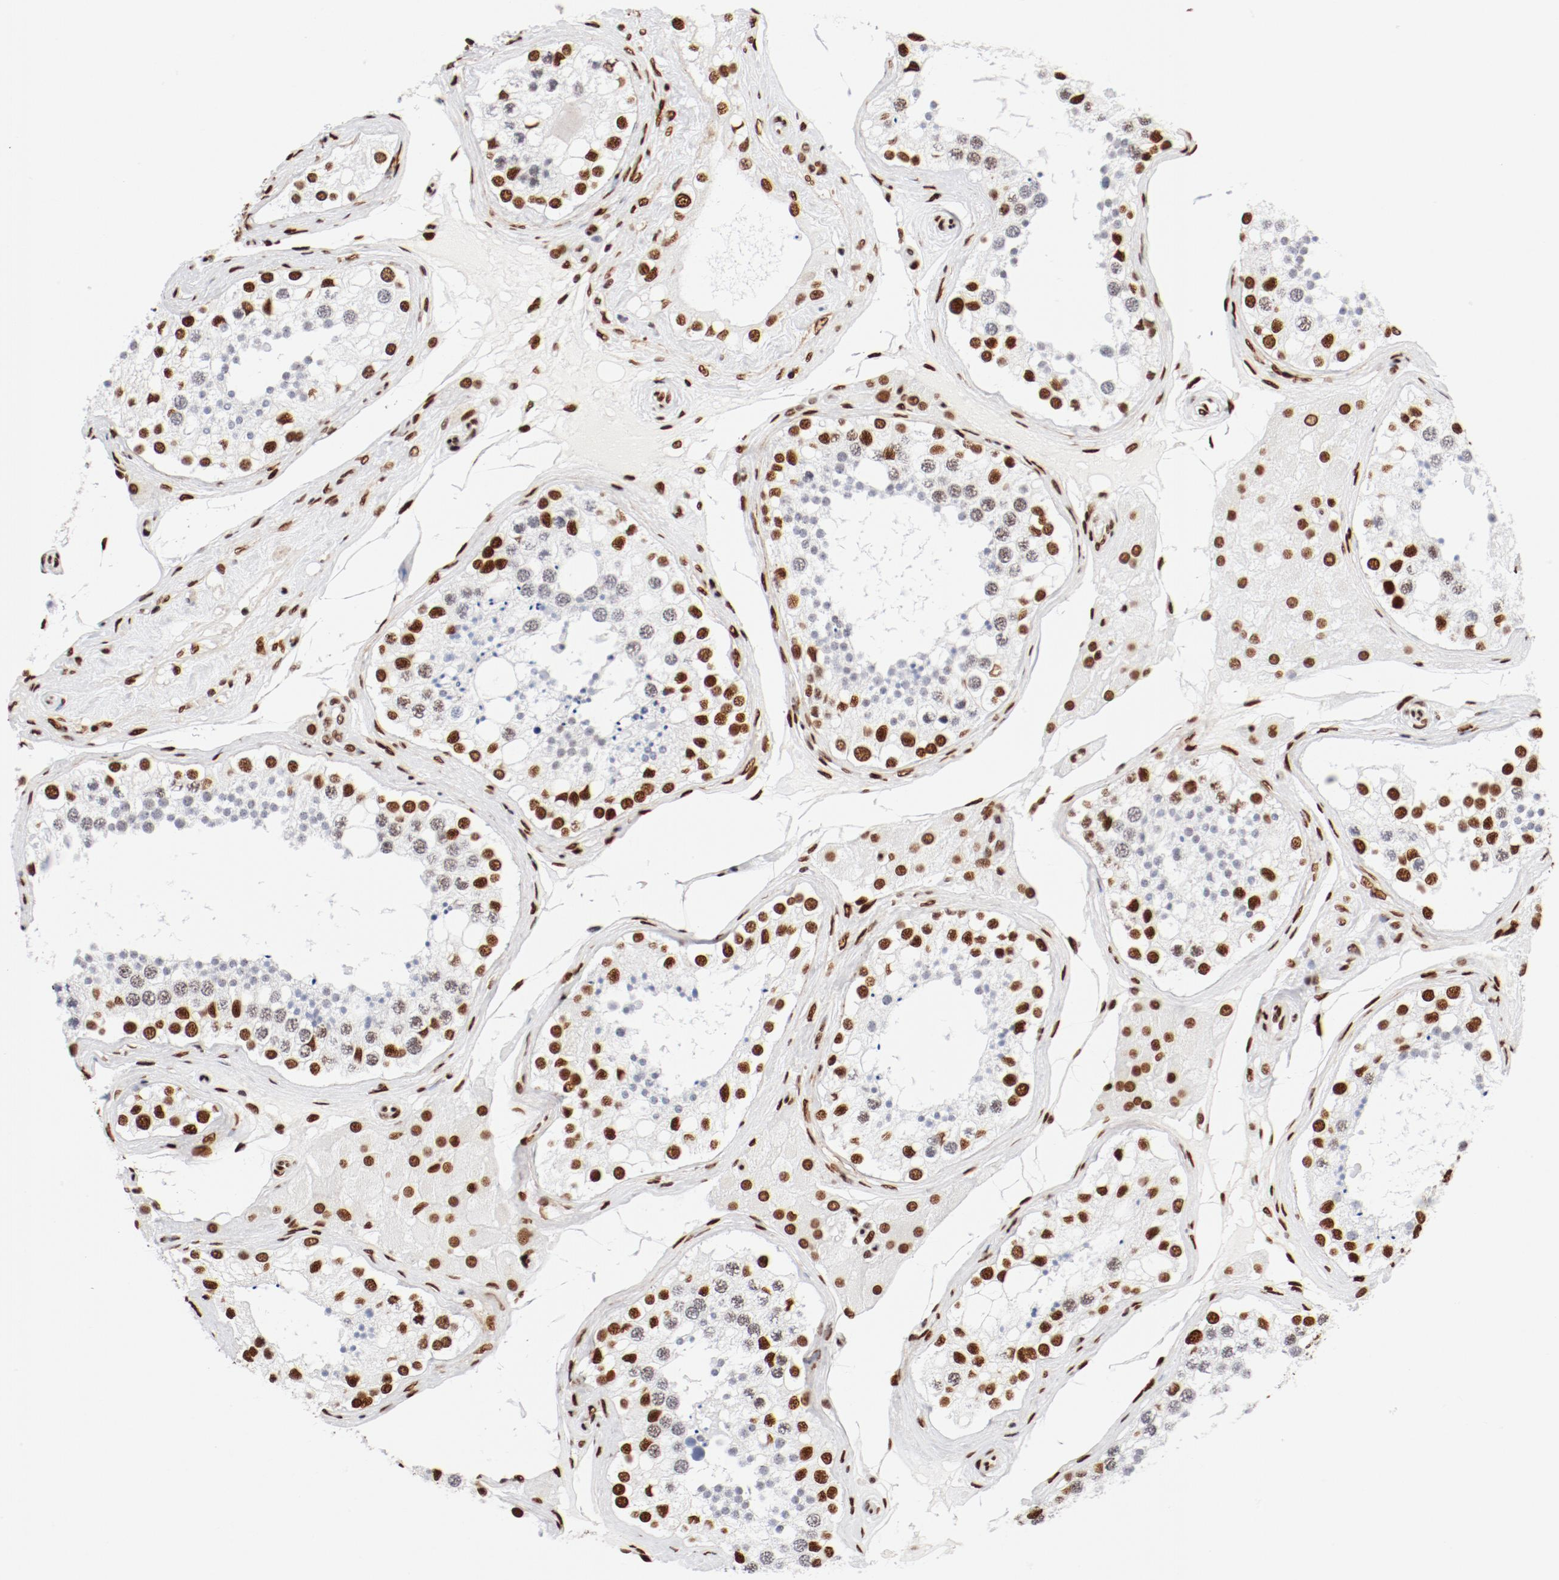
{"staining": {"intensity": "strong", "quantity": ">75%", "location": "nuclear"}, "tissue": "testis", "cell_type": "Cells in seminiferous ducts", "image_type": "normal", "snomed": [{"axis": "morphology", "description": "Normal tissue, NOS"}, {"axis": "topography", "description": "Testis"}], "caption": "DAB immunohistochemical staining of normal human testis exhibits strong nuclear protein positivity in about >75% of cells in seminiferous ducts.", "gene": "CTBP1", "patient": {"sex": "male", "age": 68}}